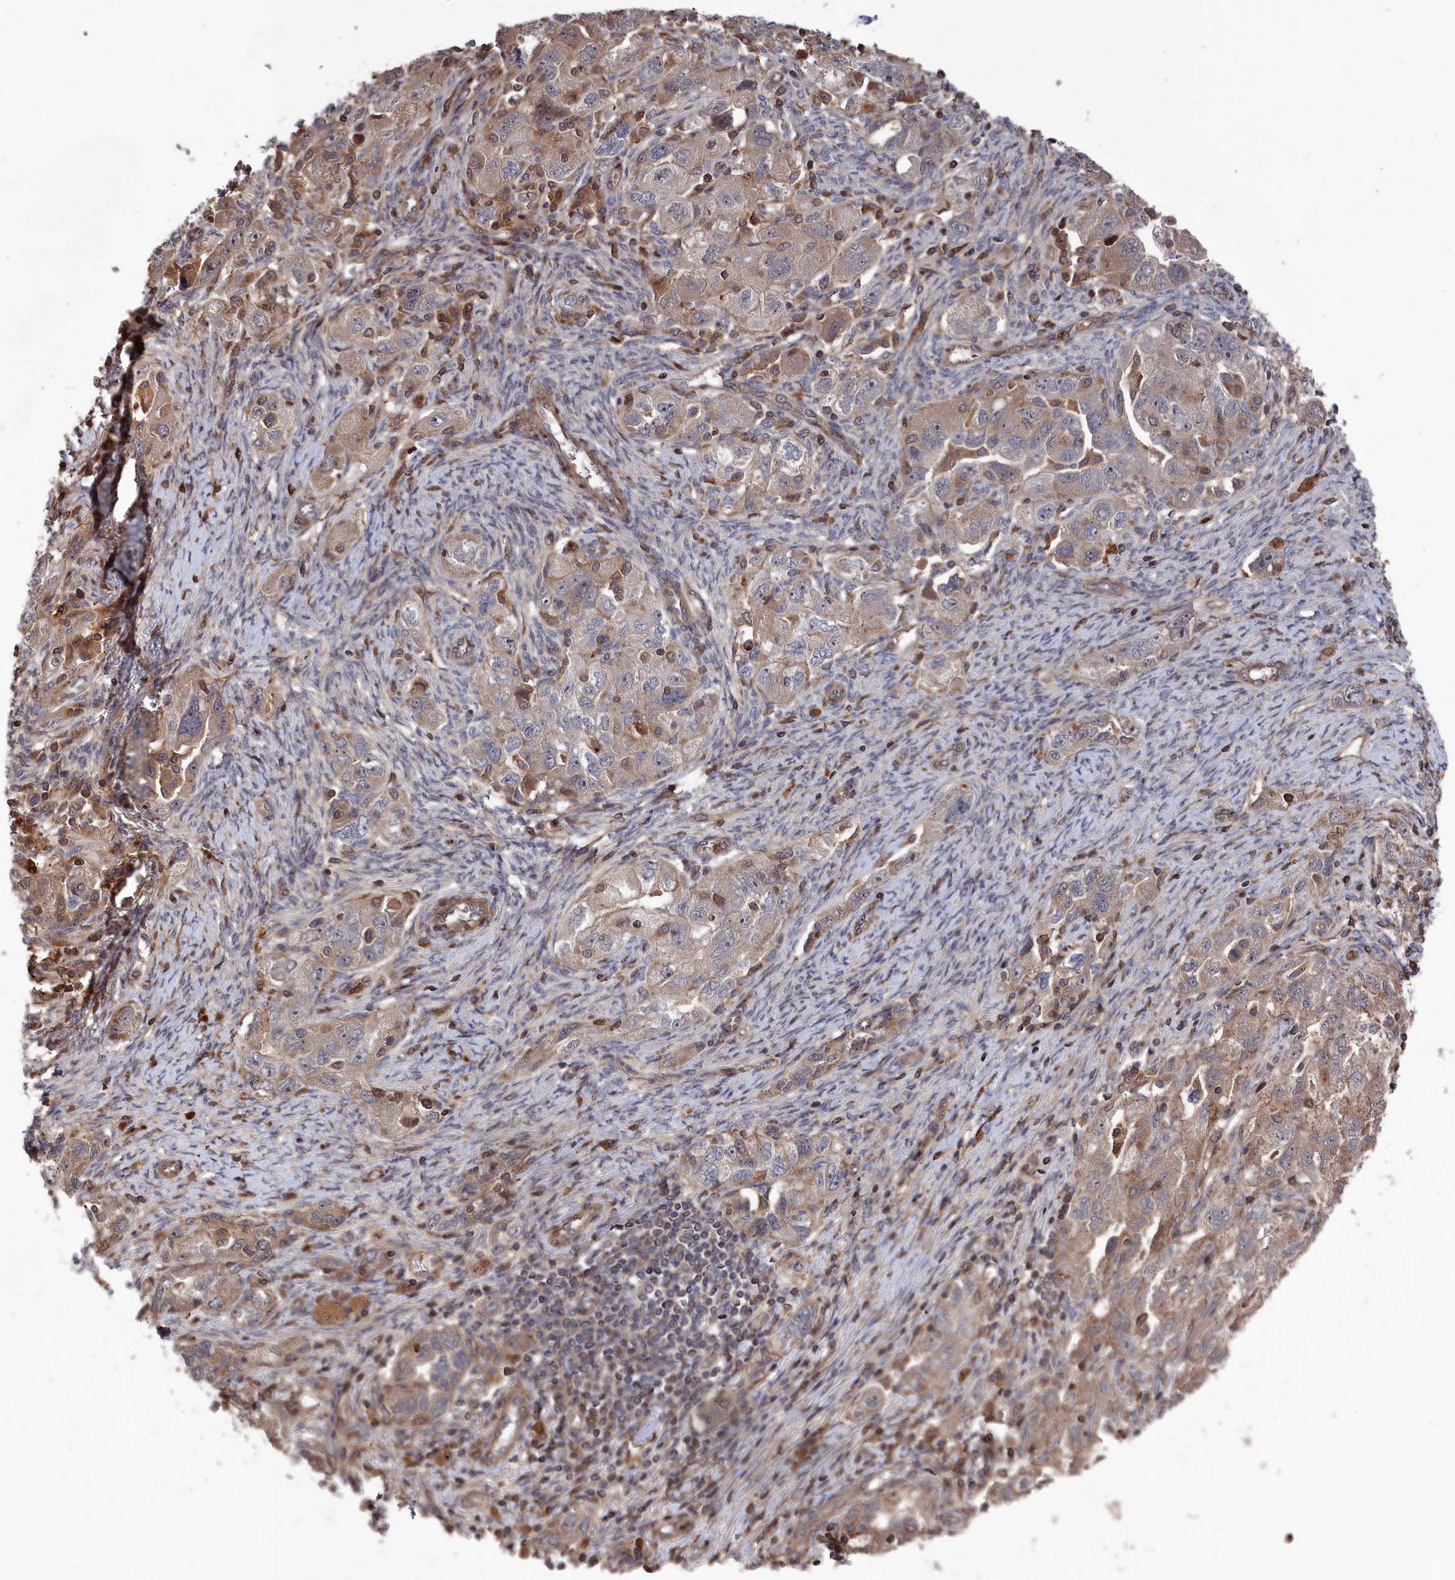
{"staining": {"intensity": "moderate", "quantity": "25%-75%", "location": "cytoplasmic/membranous"}, "tissue": "ovarian cancer", "cell_type": "Tumor cells", "image_type": "cancer", "snomed": [{"axis": "morphology", "description": "Carcinoma, NOS"}, {"axis": "morphology", "description": "Cystadenocarcinoma, serous, NOS"}, {"axis": "topography", "description": "Ovary"}], "caption": "An IHC histopathology image of tumor tissue is shown. Protein staining in brown labels moderate cytoplasmic/membranous positivity in ovarian serous cystadenocarcinoma within tumor cells. Immunohistochemistry stains the protein of interest in brown and the nuclei are stained blue.", "gene": "PLA2G15", "patient": {"sex": "female", "age": 69}}